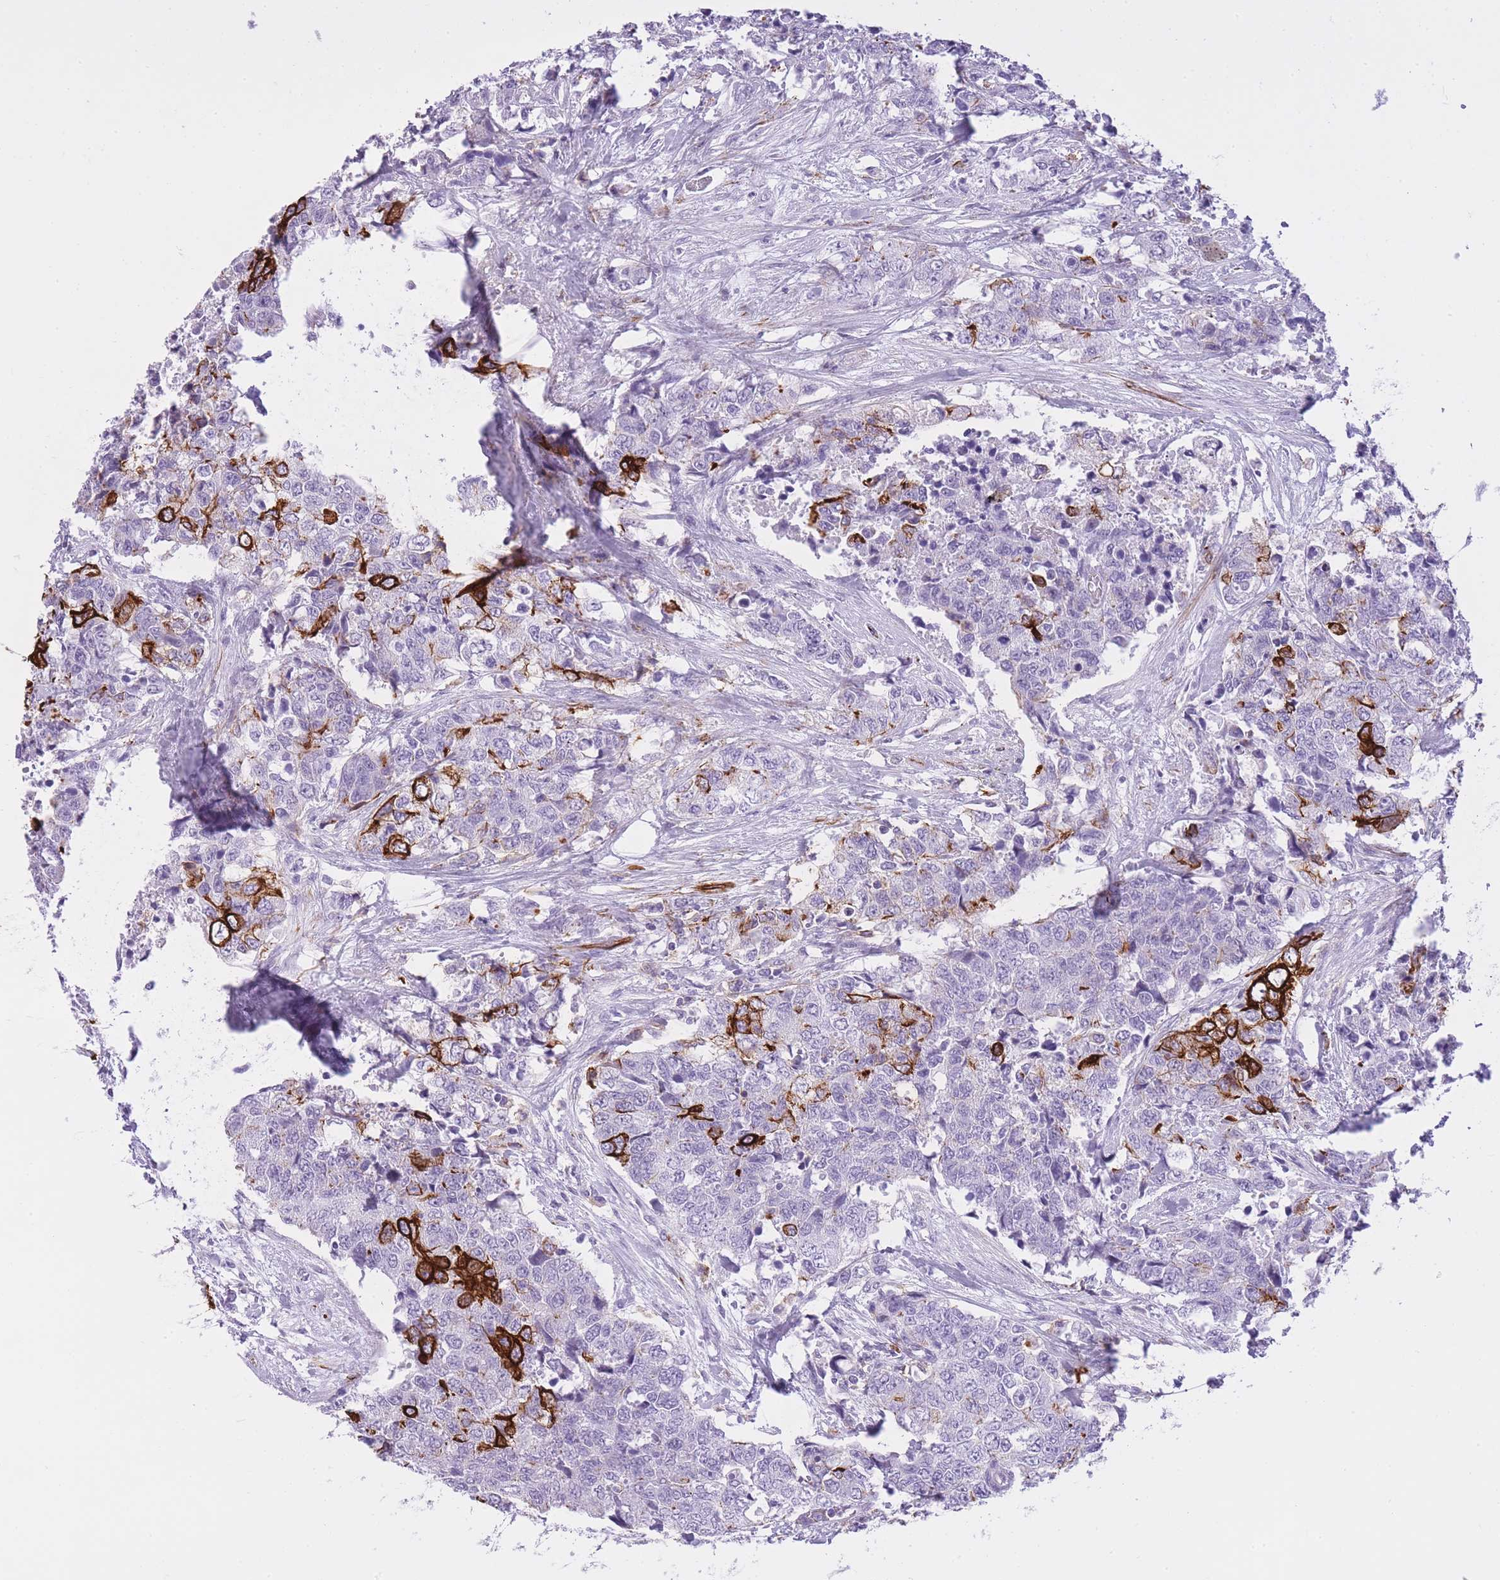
{"staining": {"intensity": "strong", "quantity": "<25%", "location": "cytoplasmic/membranous"}, "tissue": "urothelial cancer", "cell_type": "Tumor cells", "image_type": "cancer", "snomed": [{"axis": "morphology", "description": "Urothelial carcinoma, High grade"}, {"axis": "topography", "description": "Urinary bladder"}], "caption": "A brown stain highlights strong cytoplasmic/membranous staining of a protein in urothelial cancer tumor cells.", "gene": "RADX", "patient": {"sex": "female", "age": 78}}